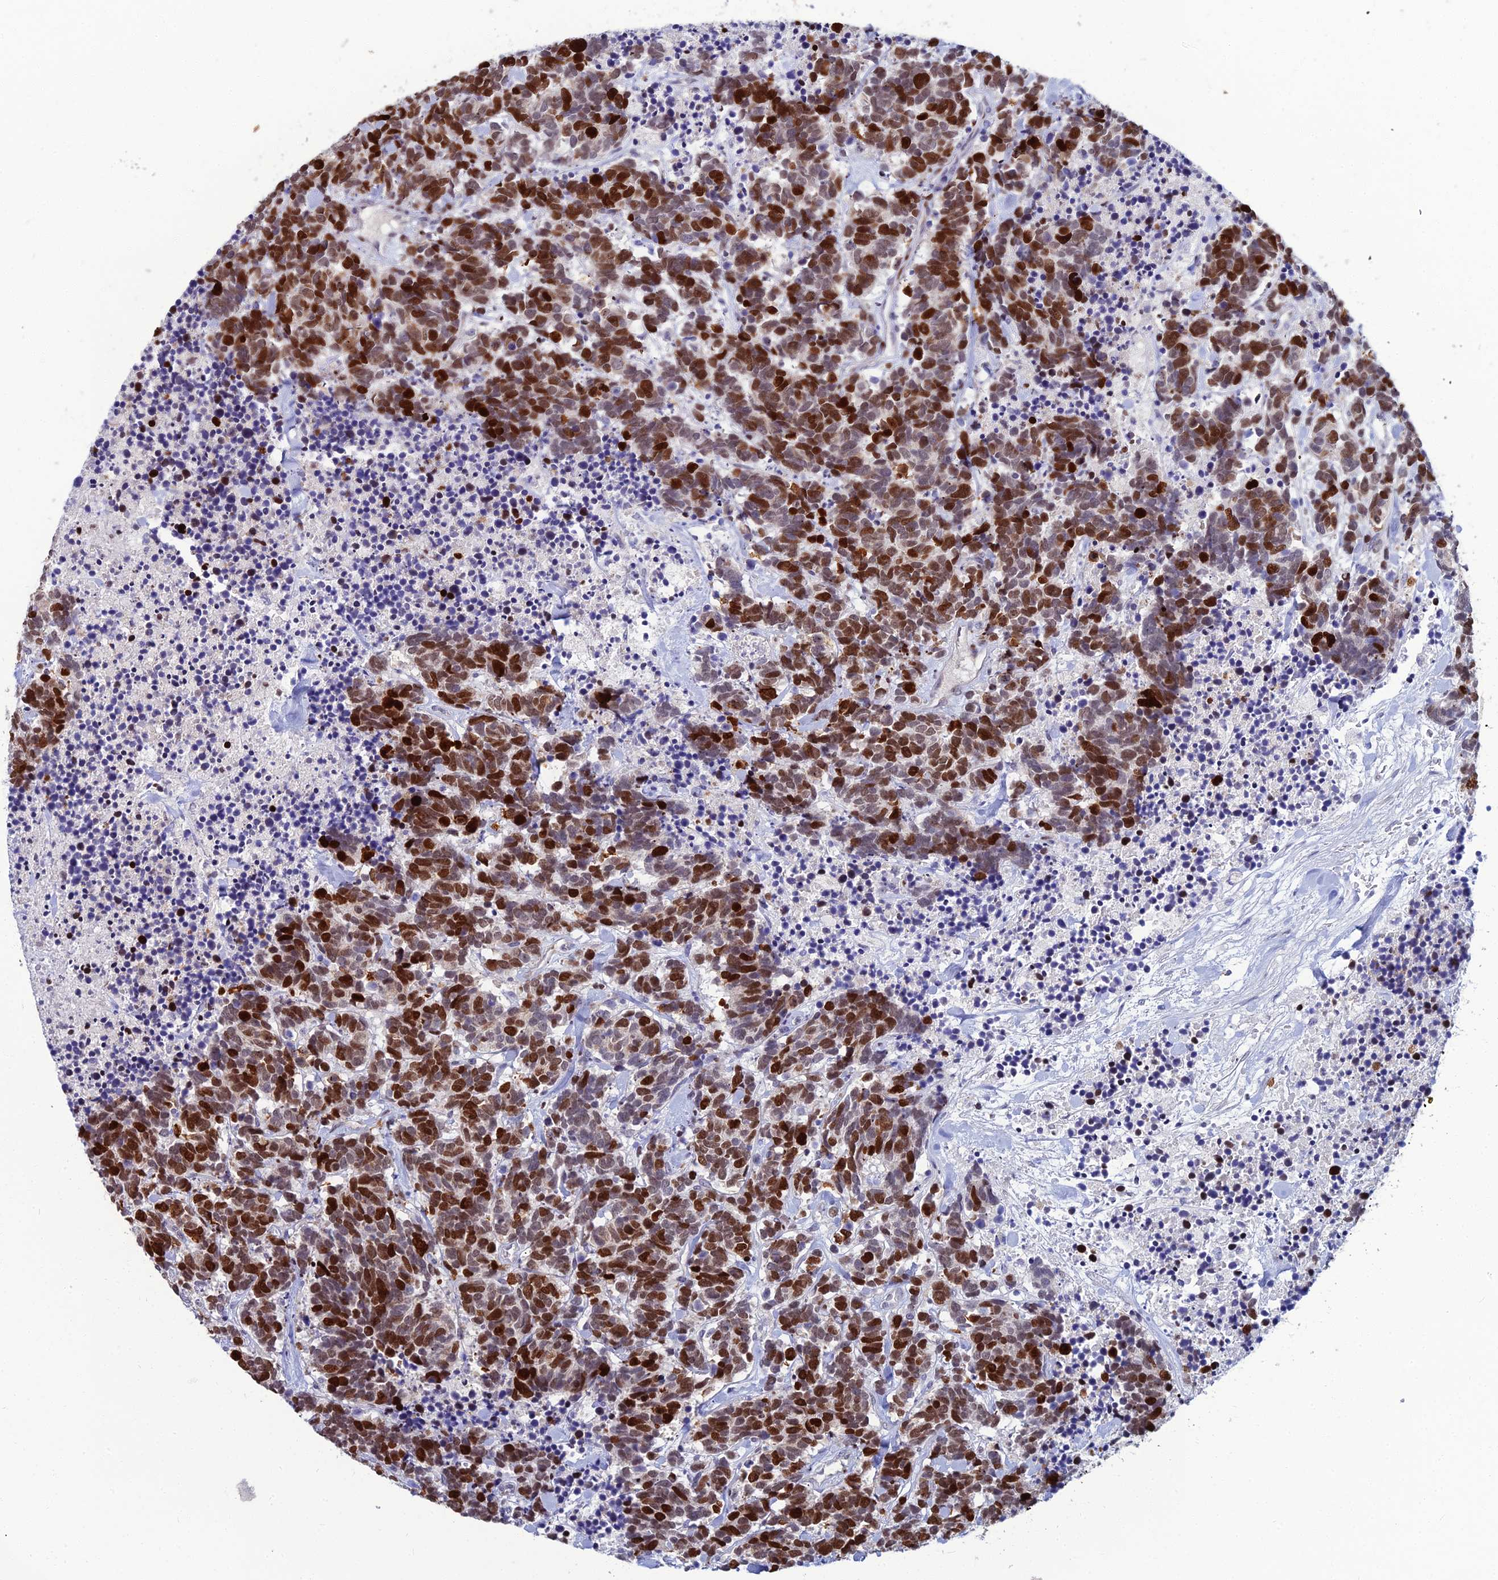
{"staining": {"intensity": "strong", "quantity": "25%-75%", "location": "nuclear"}, "tissue": "carcinoid", "cell_type": "Tumor cells", "image_type": "cancer", "snomed": [{"axis": "morphology", "description": "Carcinoma, NOS"}, {"axis": "morphology", "description": "Carcinoid, malignant, NOS"}, {"axis": "topography", "description": "Prostate"}], "caption": "An IHC histopathology image of neoplastic tissue is shown. Protein staining in brown labels strong nuclear positivity in malignant carcinoid within tumor cells.", "gene": "TAF9B", "patient": {"sex": "male", "age": 57}}